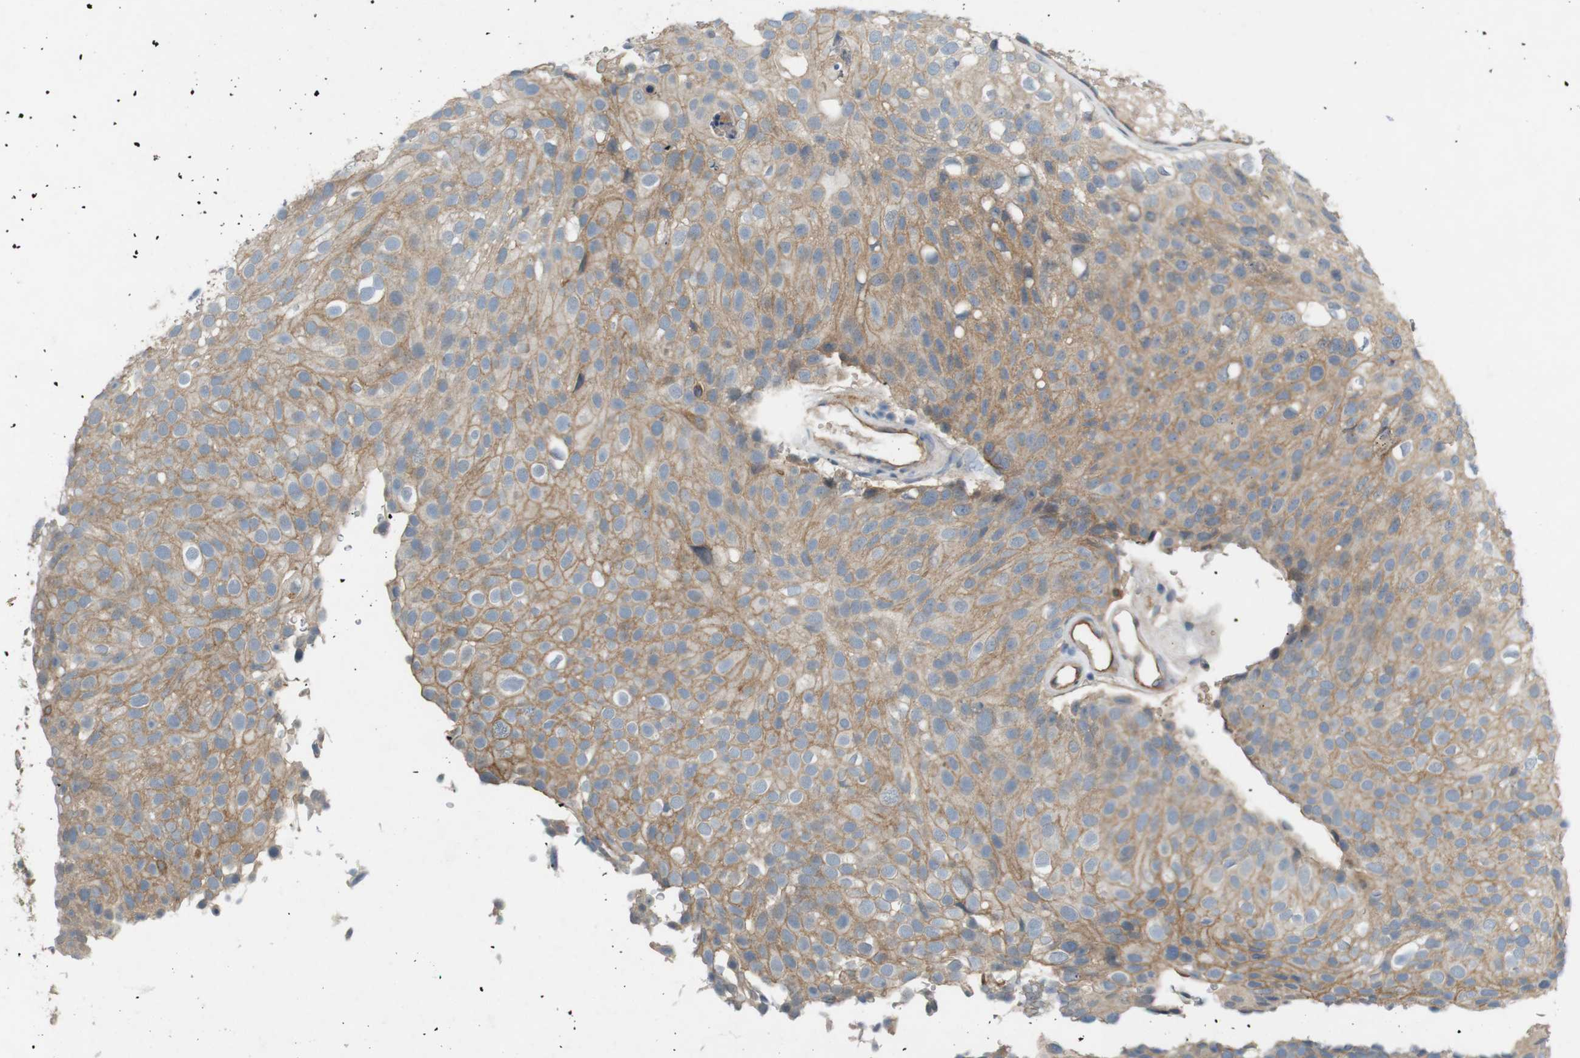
{"staining": {"intensity": "moderate", "quantity": ">75%", "location": "cytoplasmic/membranous"}, "tissue": "urothelial cancer", "cell_type": "Tumor cells", "image_type": "cancer", "snomed": [{"axis": "morphology", "description": "Urothelial carcinoma, Low grade"}, {"axis": "topography", "description": "Urinary bladder"}], "caption": "A photomicrograph of urothelial carcinoma (low-grade) stained for a protein exhibits moderate cytoplasmic/membranous brown staining in tumor cells.", "gene": "PVR", "patient": {"sex": "male", "age": 78}}